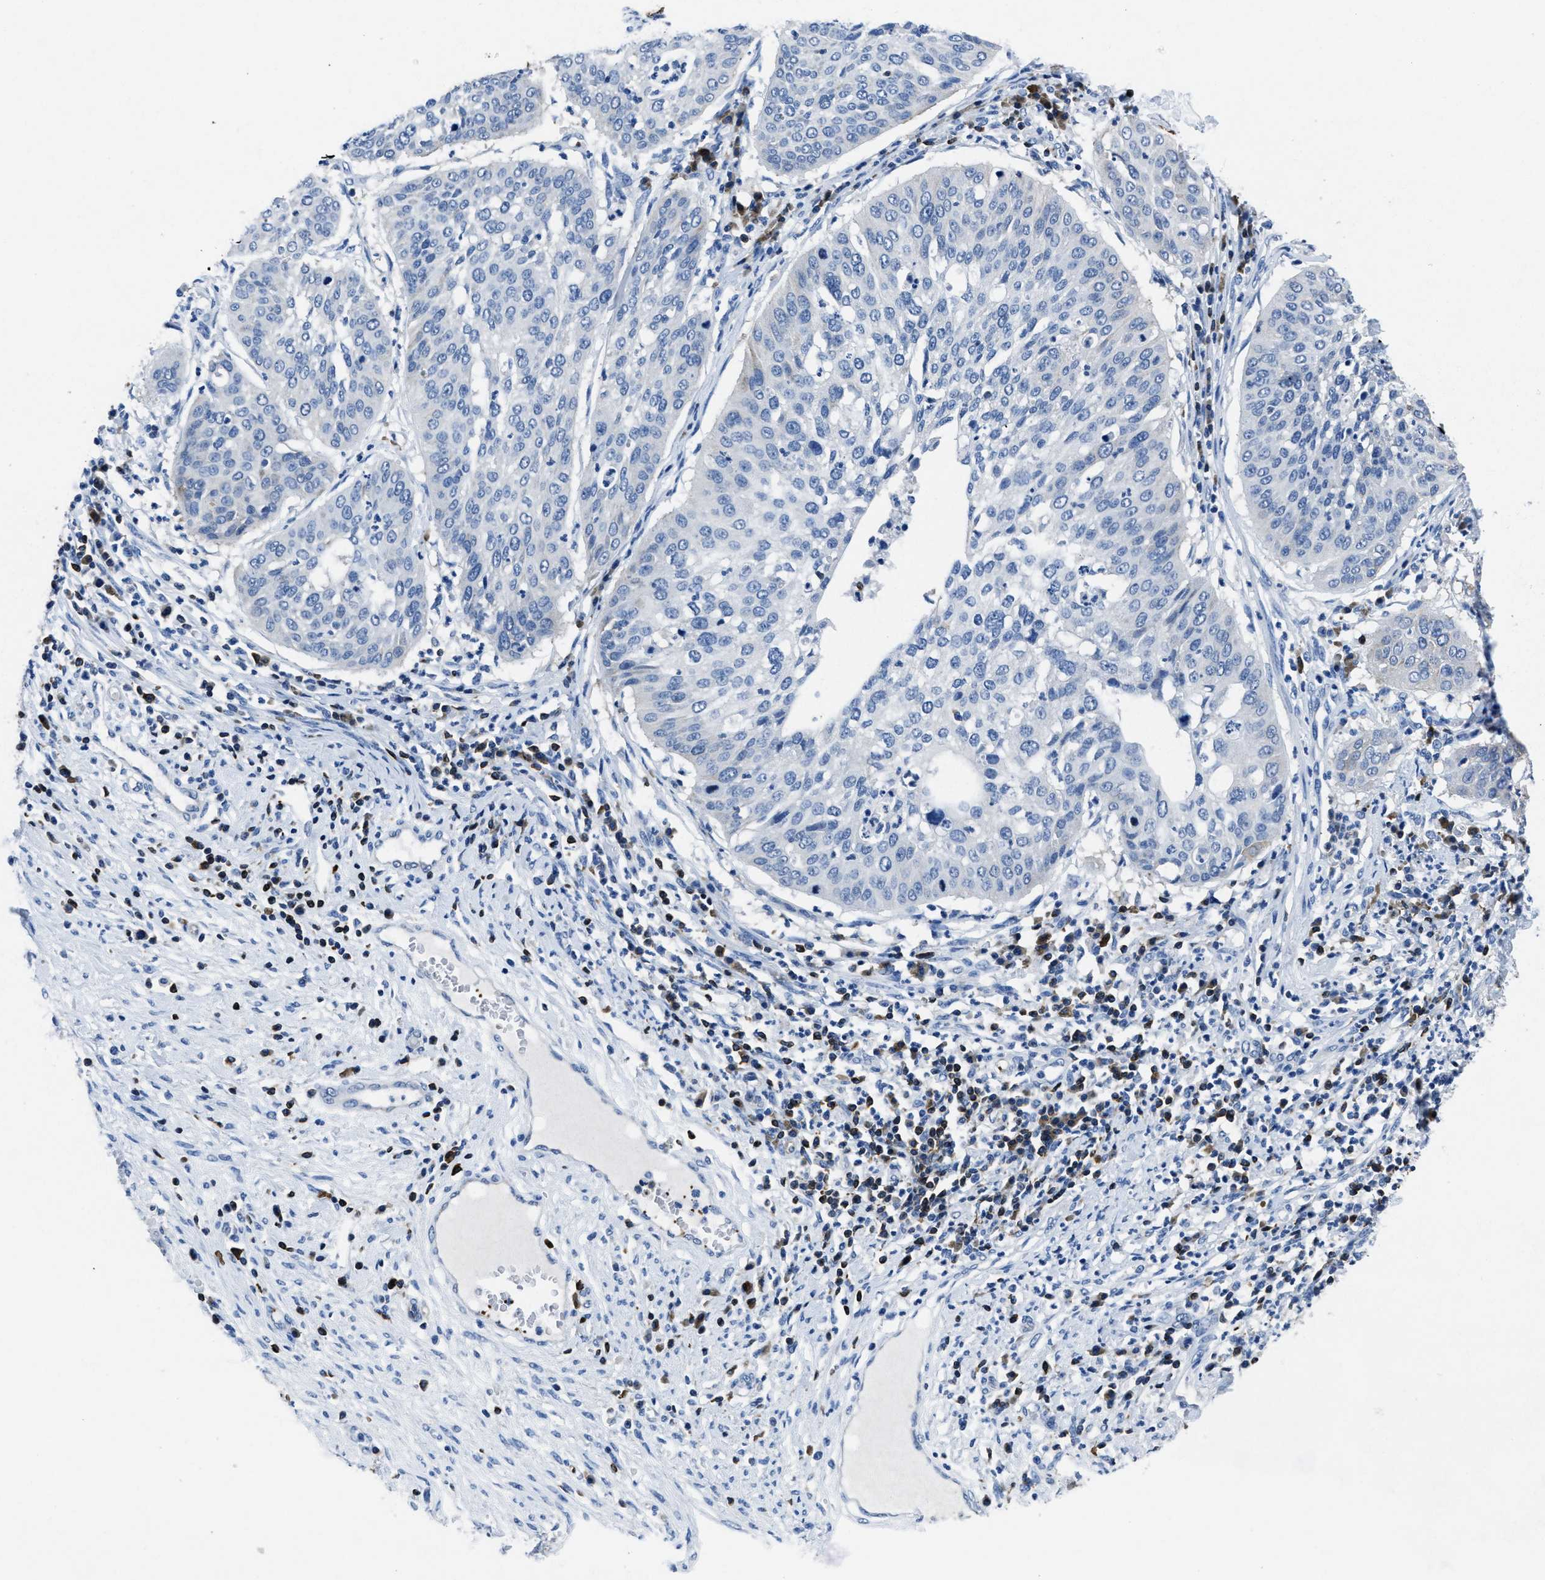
{"staining": {"intensity": "negative", "quantity": "none", "location": "none"}, "tissue": "cervical cancer", "cell_type": "Tumor cells", "image_type": "cancer", "snomed": [{"axis": "morphology", "description": "Normal tissue, NOS"}, {"axis": "morphology", "description": "Squamous cell carcinoma, NOS"}, {"axis": "topography", "description": "Cervix"}], "caption": "Squamous cell carcinoma (cervical) stained for a protein using immunohistochemistry (IHC) displays no expression tumor cells.", "gene": "ITGA3", "patient": {"sex": "female", "age": 39}}